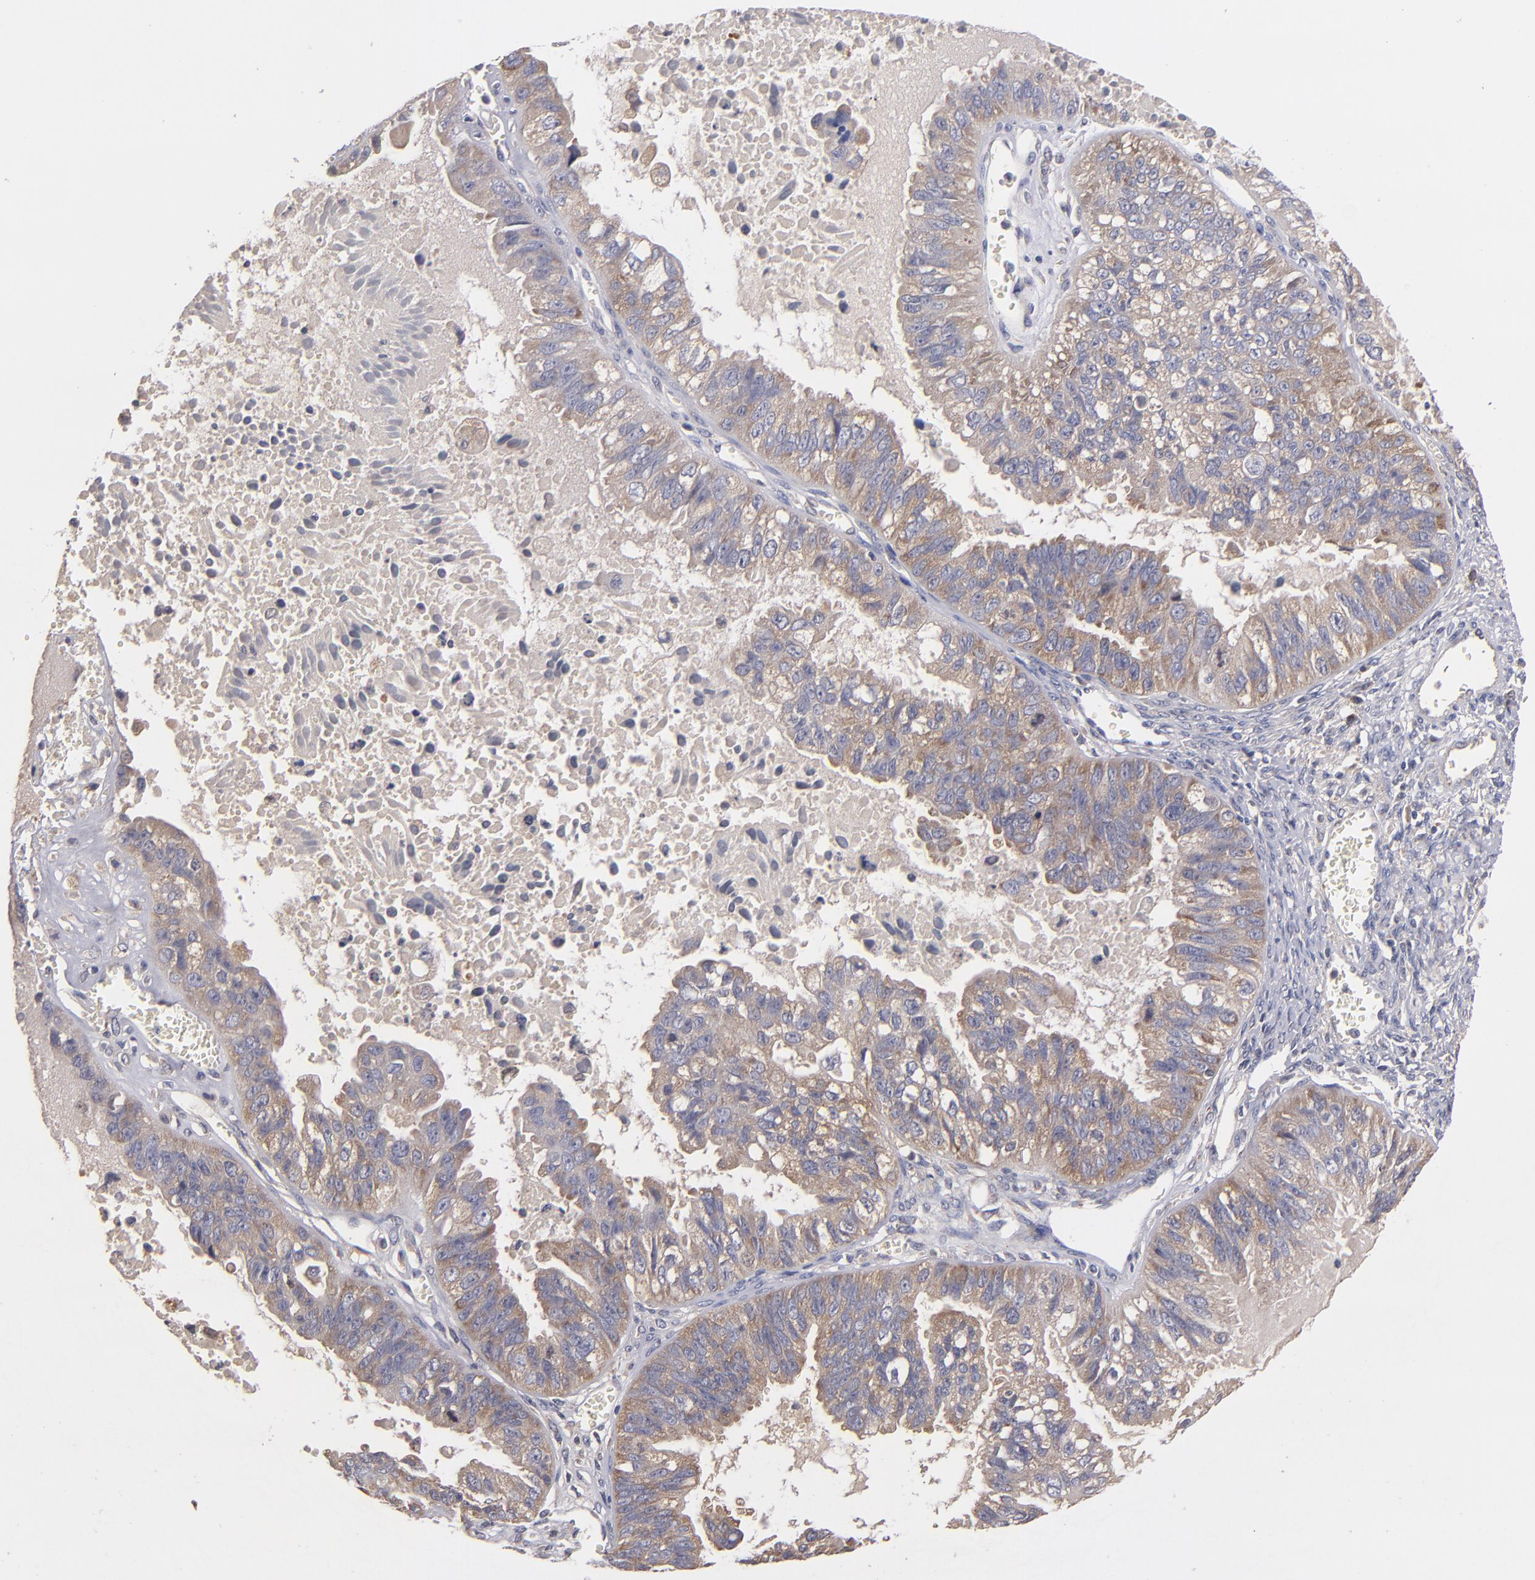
{"staining": {"intensity": "moderate", "quantity": "25%-75%", "location": "cytoplasmic/membranous"}, "tissue": "ovarian cancer", "cell_type": "Tumor cells", "image_type": "cancer", "snomed": [{"axis": "morphology", "description": "Carcinoma, endometroid"}, {"axis": "topography", "description": "Ovary"}], "caption": "The image exhibits immunohistochemical staining of ovarian endometroid carcinoma. There is moderate cytoplasmic/membranous staining is seen in about 25%-75% of tumor cells. The staining was performed using DAB (3,3'-diaminobenzidine) to visualize the protein expression in brown, while the nuclei were stained in blue with hematoxylin (Magnification: 20x).", "gene": "UPF3B", "patient": {"sex": "female", "age": 85}}